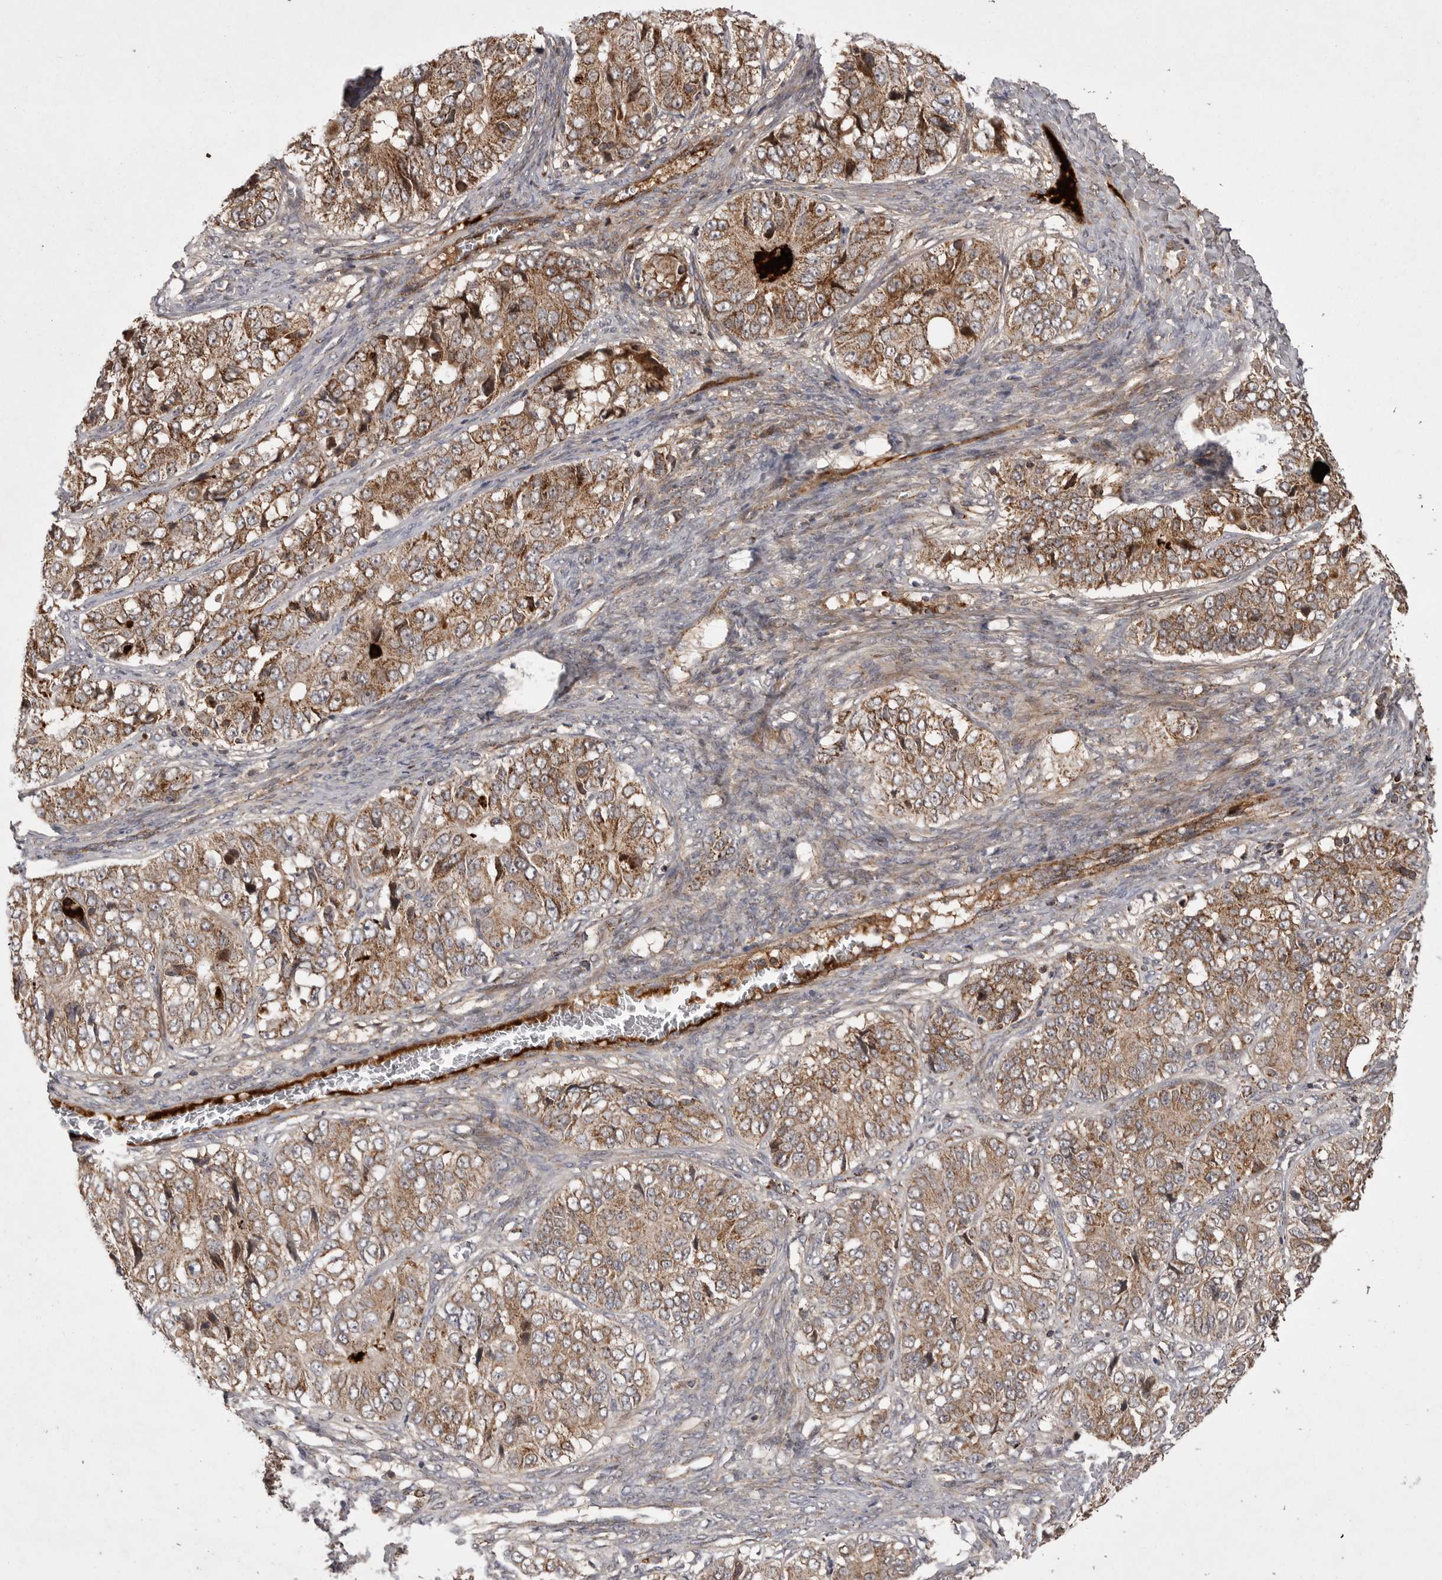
{"staining": {"intensity": "moderate", "quantity": ">75%", "location": "cytoplasmic/membranous"}, "tissue": "ovarian cancer", "cell_type": "Tumor cells", "image_type": "cancer", "snomed": [{"axis": "morphology", "description": "Carcinoma, endometroid"}, {"axis": "topography", "description": "Ovary"}], "caption": "This is an image of immunohistochemistry staining of ovarian cancer, which shows moderate expression in the cytoplasmic/membranous of tumor cells.", "gene": "KYAT3", "patient": {"sex": "female", "age": 51}}